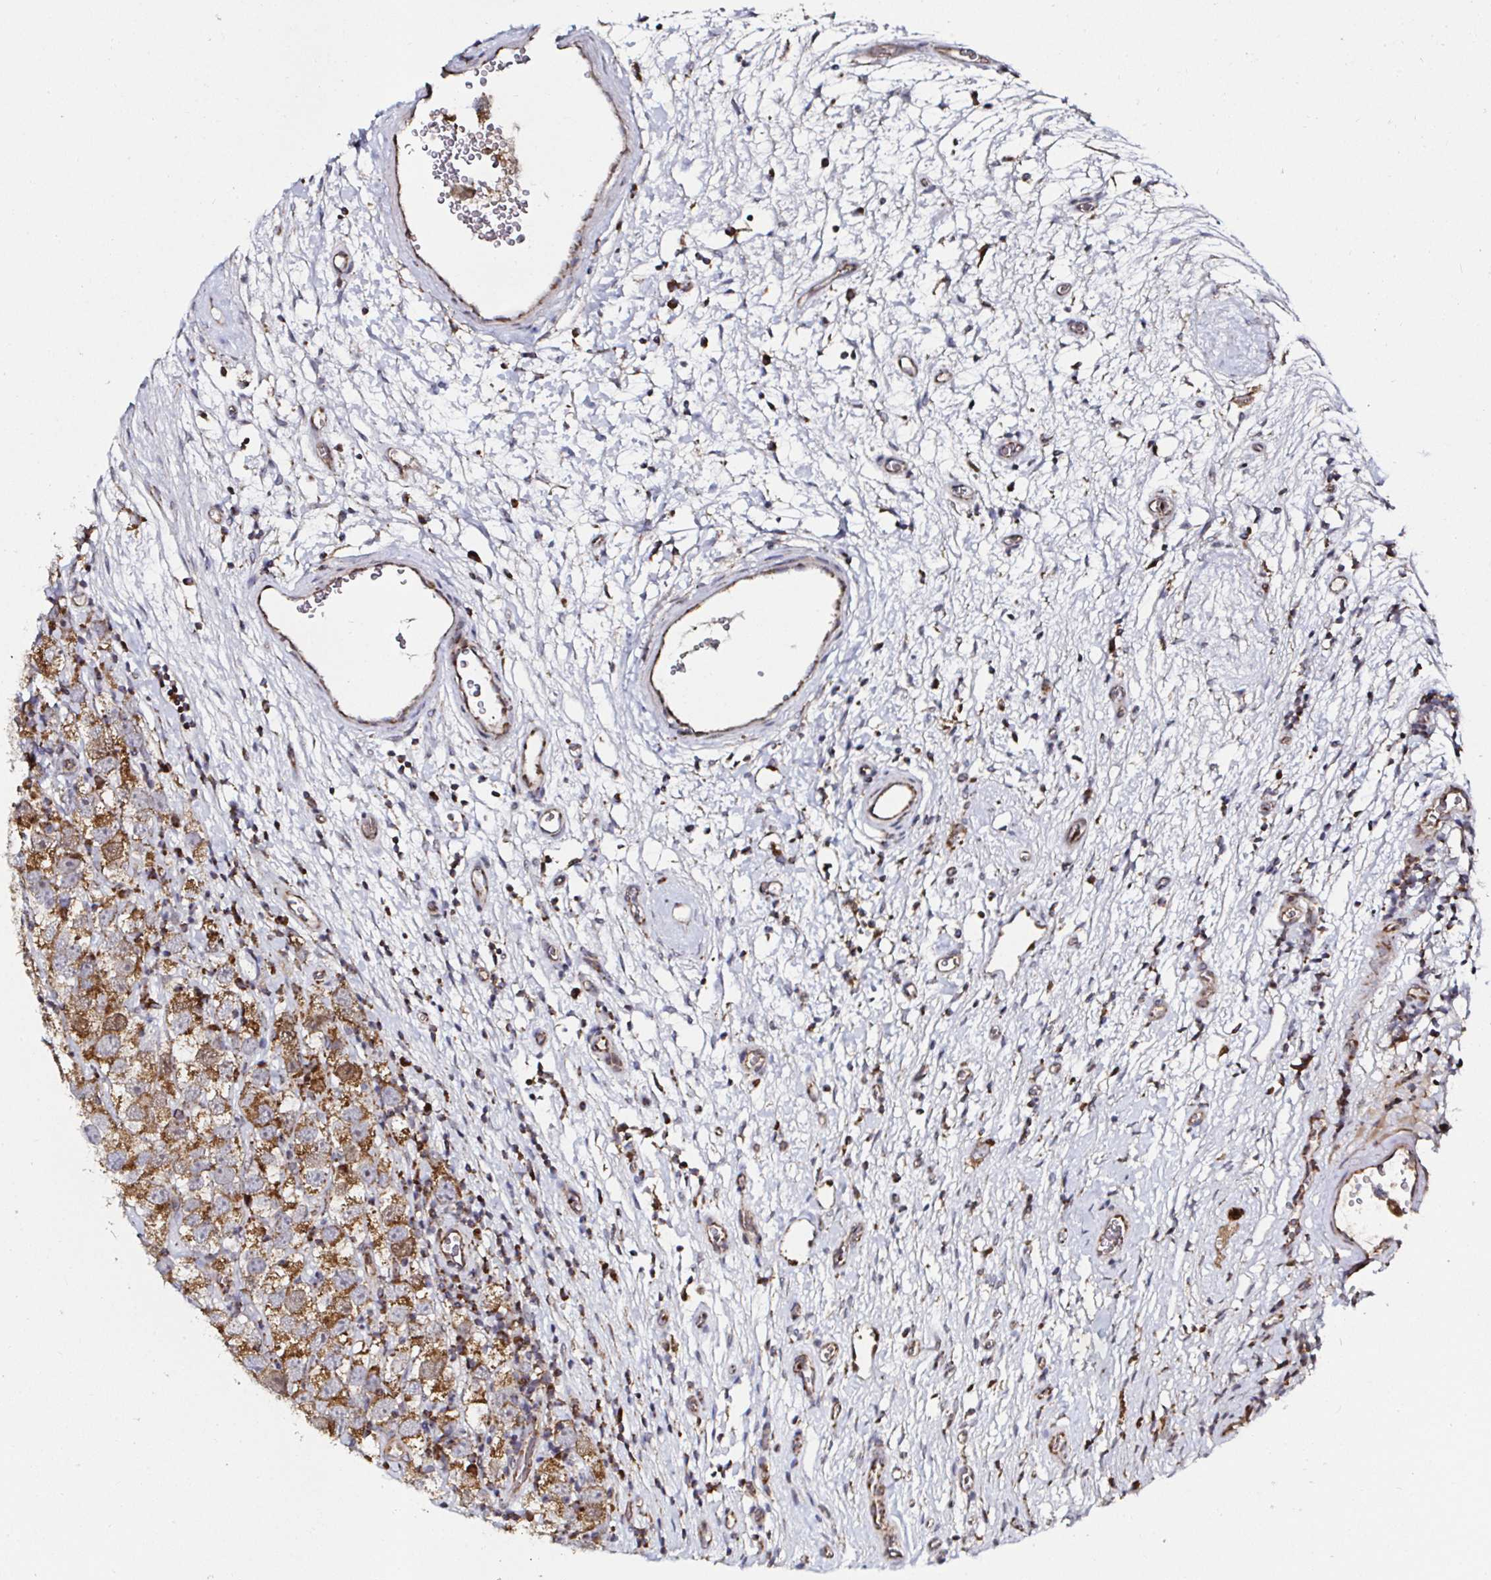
{"staining": {"intensity": "strong", "quantity": ">75%", "location": "cytoplasmic/membranous"}, "tissue": "testis cancer", "cell_type": "Tumor cells", "image_type": "cancer", "snomed": [{"axis": "morphology", "description": "Seminoma, NOS"}, {"axis": "topography", "description": "Testis"}], "caption": "Immunohistochemistry (IHC) photomicrograph of neoplastic tissue: human testis cancer (seminoma) stained using IHC reveals high levels of strong protein expression localized specifically in the cytoplasmic/membranous of tumor cells, appearing as a cytoplasmic/membranous brown color.", "gene": "ATAD3B", "patient": {"sex": "male", "age": 26}}